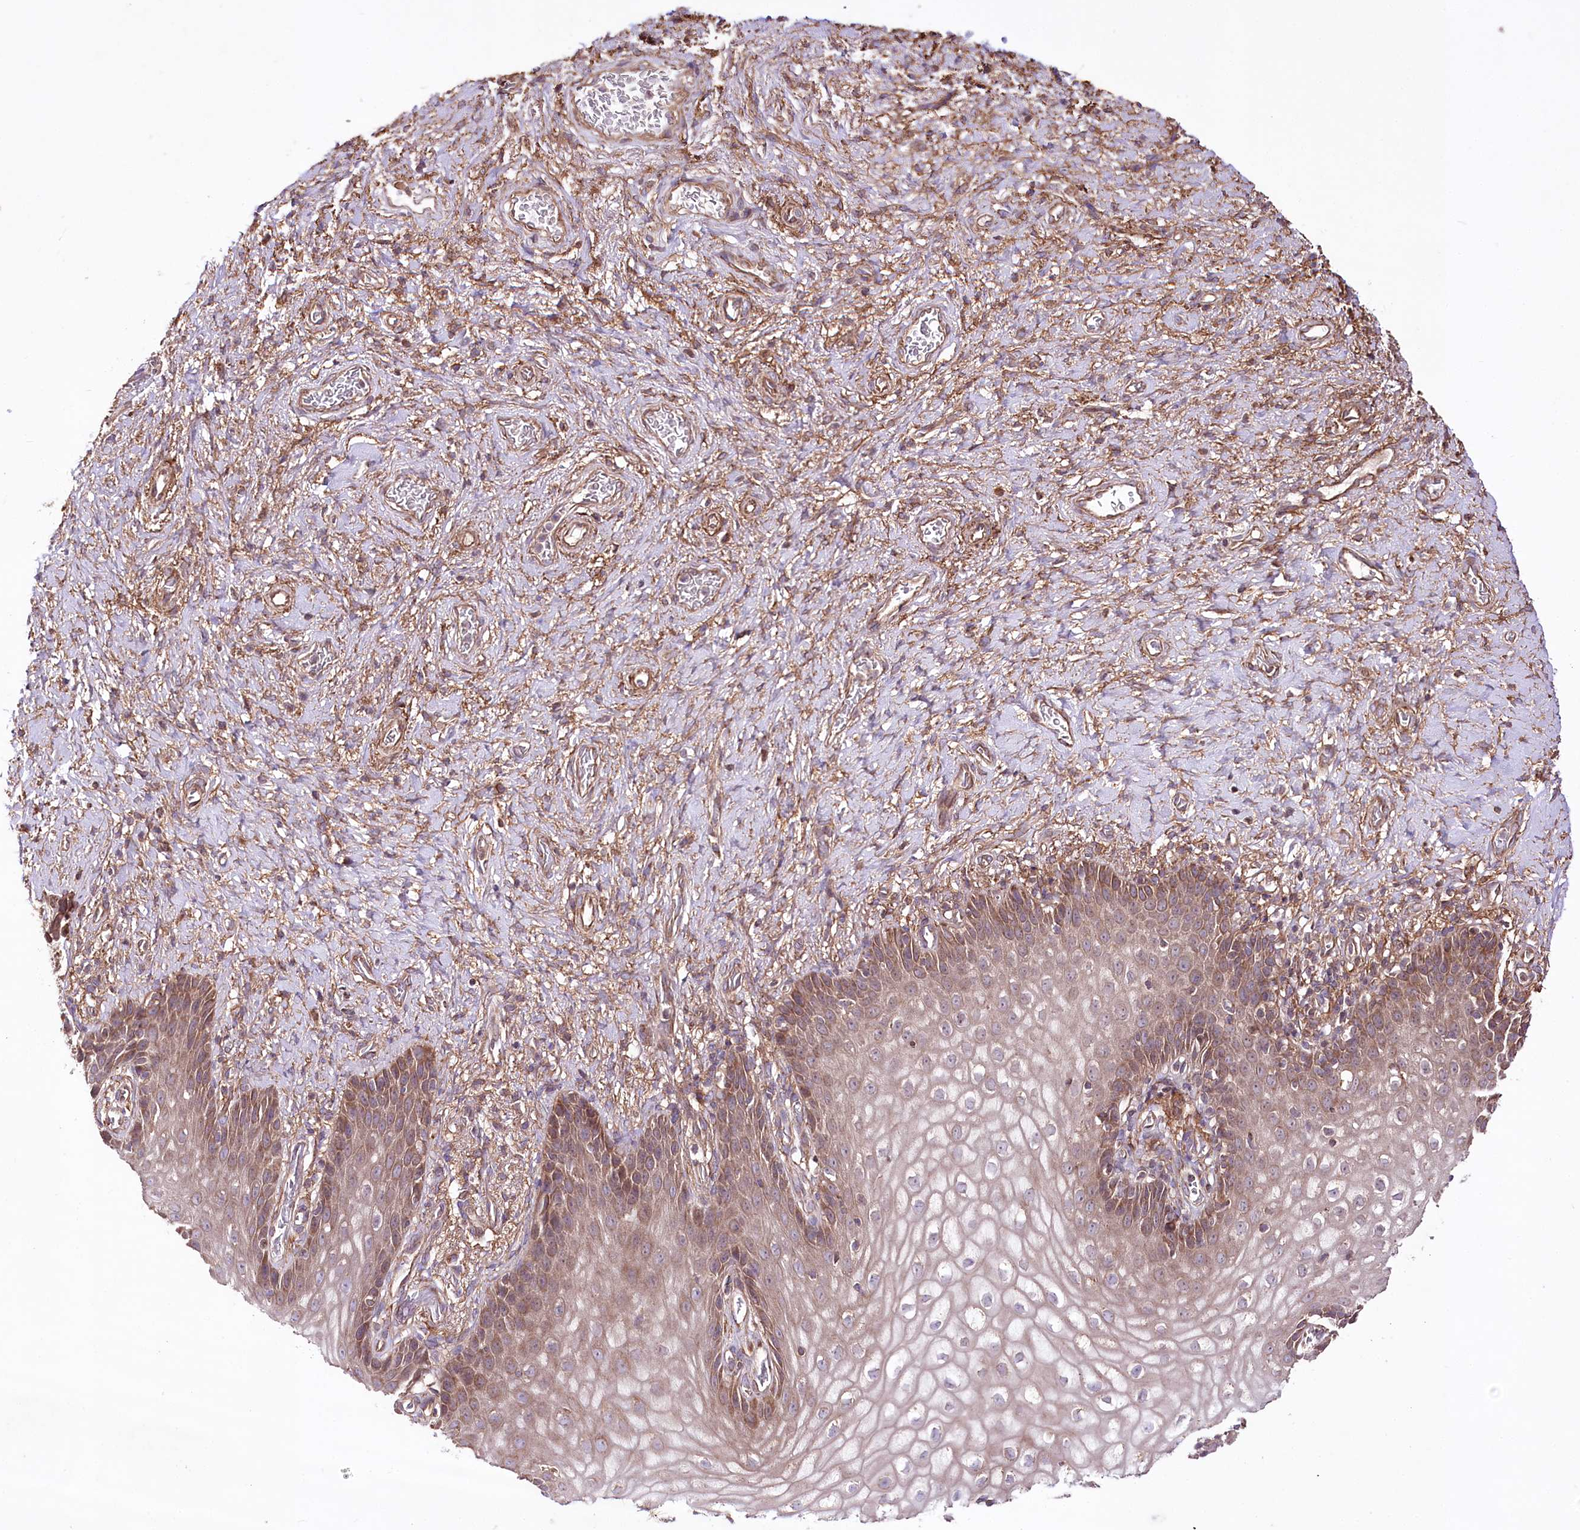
{"staining": {"intensity": "moderate", "quantity": "25%-75%", "location": "cytoplasmic/membranous"}, "tissue": "vagina", "cell_type": "Squamous epithelial cells", "image_type": "normal", "snomed": [{"axis": "morphology", "description": "Normal tissue, NOS"}, {"axis": "topography", "description": "Vagina"}], "caption": "The immunohistochemical stain highlights moderate cytoplasmic/membranous staining in squamous epithelial cells of unremarkable vagina. (DAB IHC with brightfield microscopy, high magnification).", "gene": "WWC1", "patient": {"sex": "female", "age": 60}}